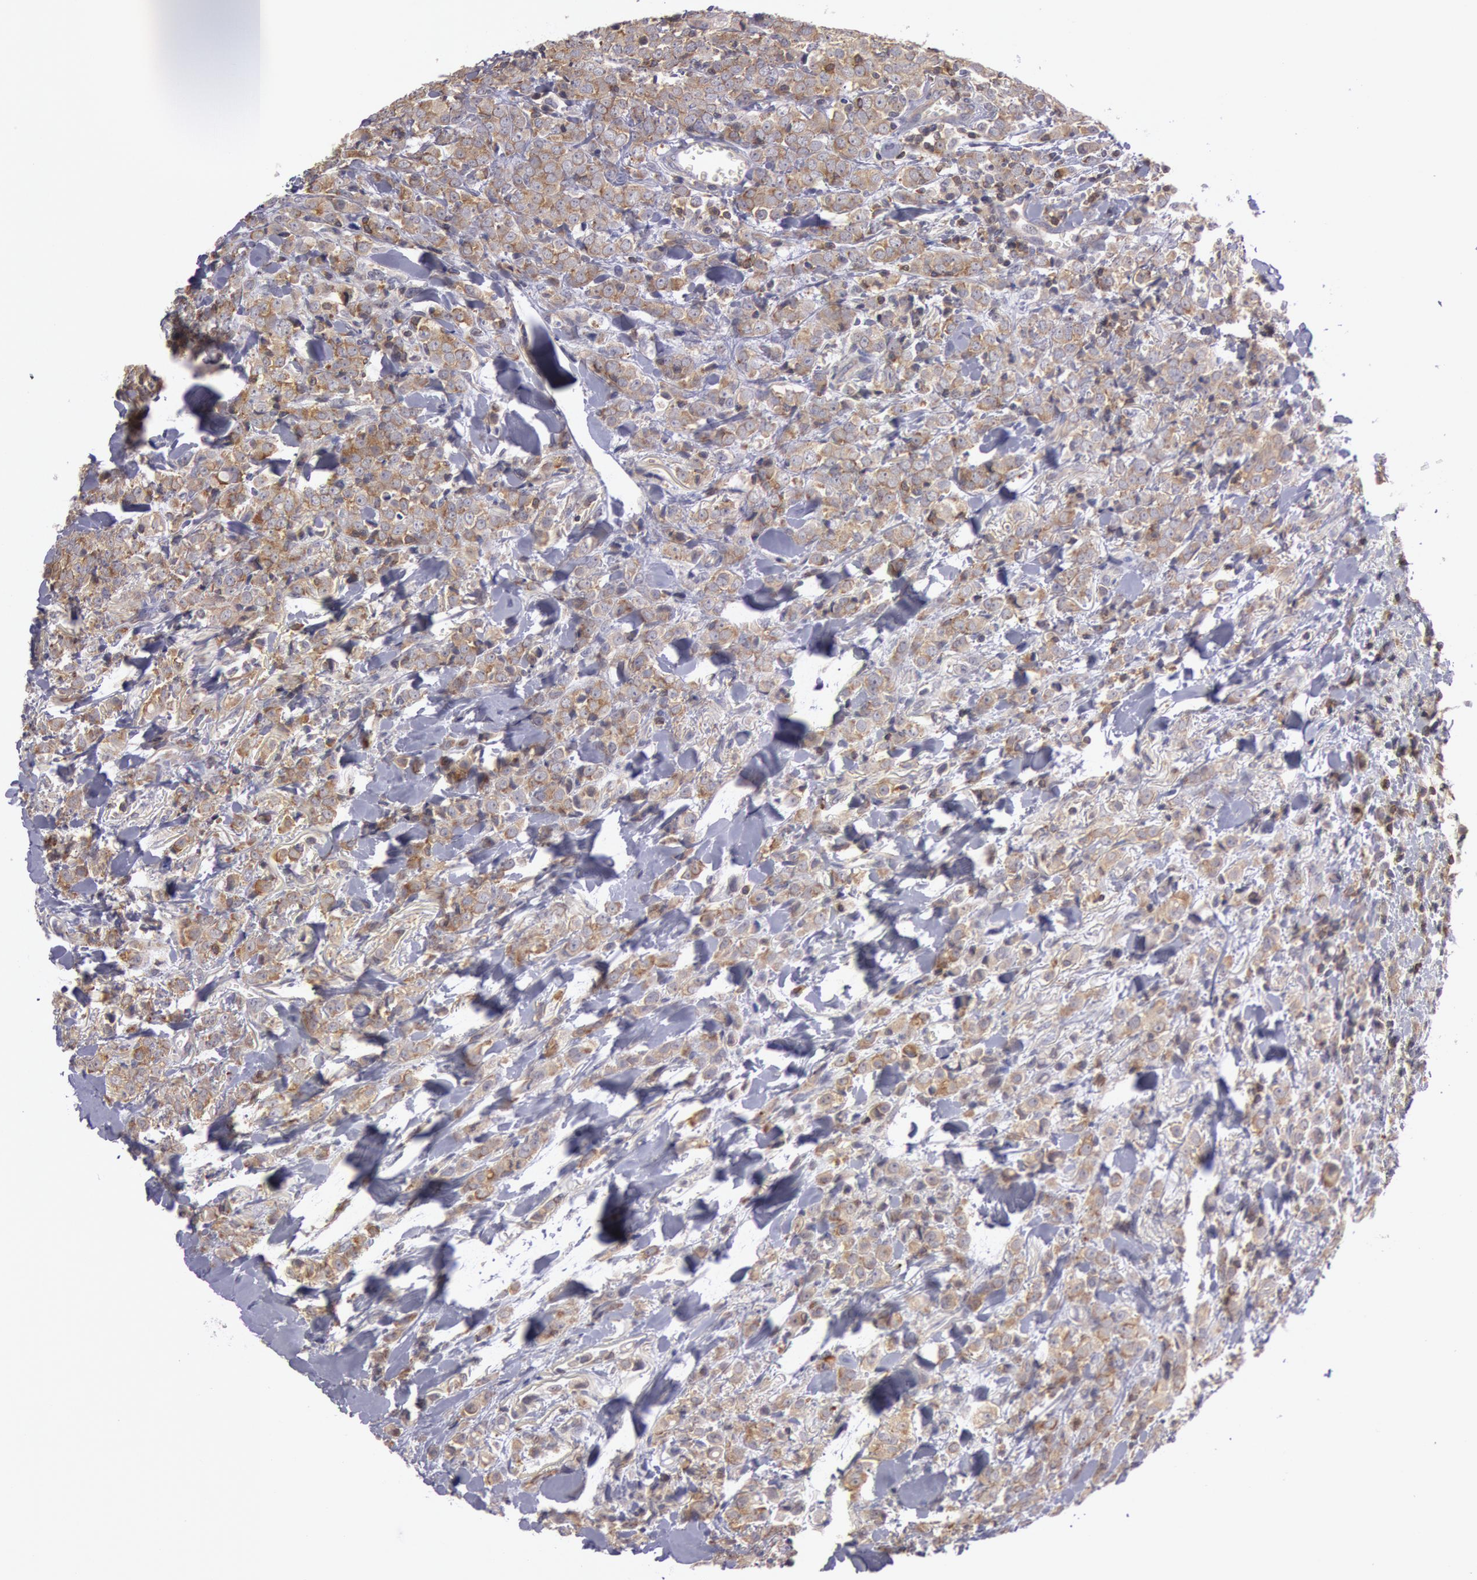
{"staining": {"intensity": "weak", "quantity": ">75%", "location": "cytoplasmic/membranous"}, "tissue": "breast cancer", "cell_type": "Tumor cells", "image_type": "cancer", "snomed": [{"axis": "morphology", "description": "Lobular carcinoma"}, {"axis": "topography", "description": "Breast"}], "caption": "Breast cancer stained for a protein displays weak cytoplasmic/membranous positivity in tumor cells.", "gene": "NMT2", "patient": {"sex": "female", "age": 57}}